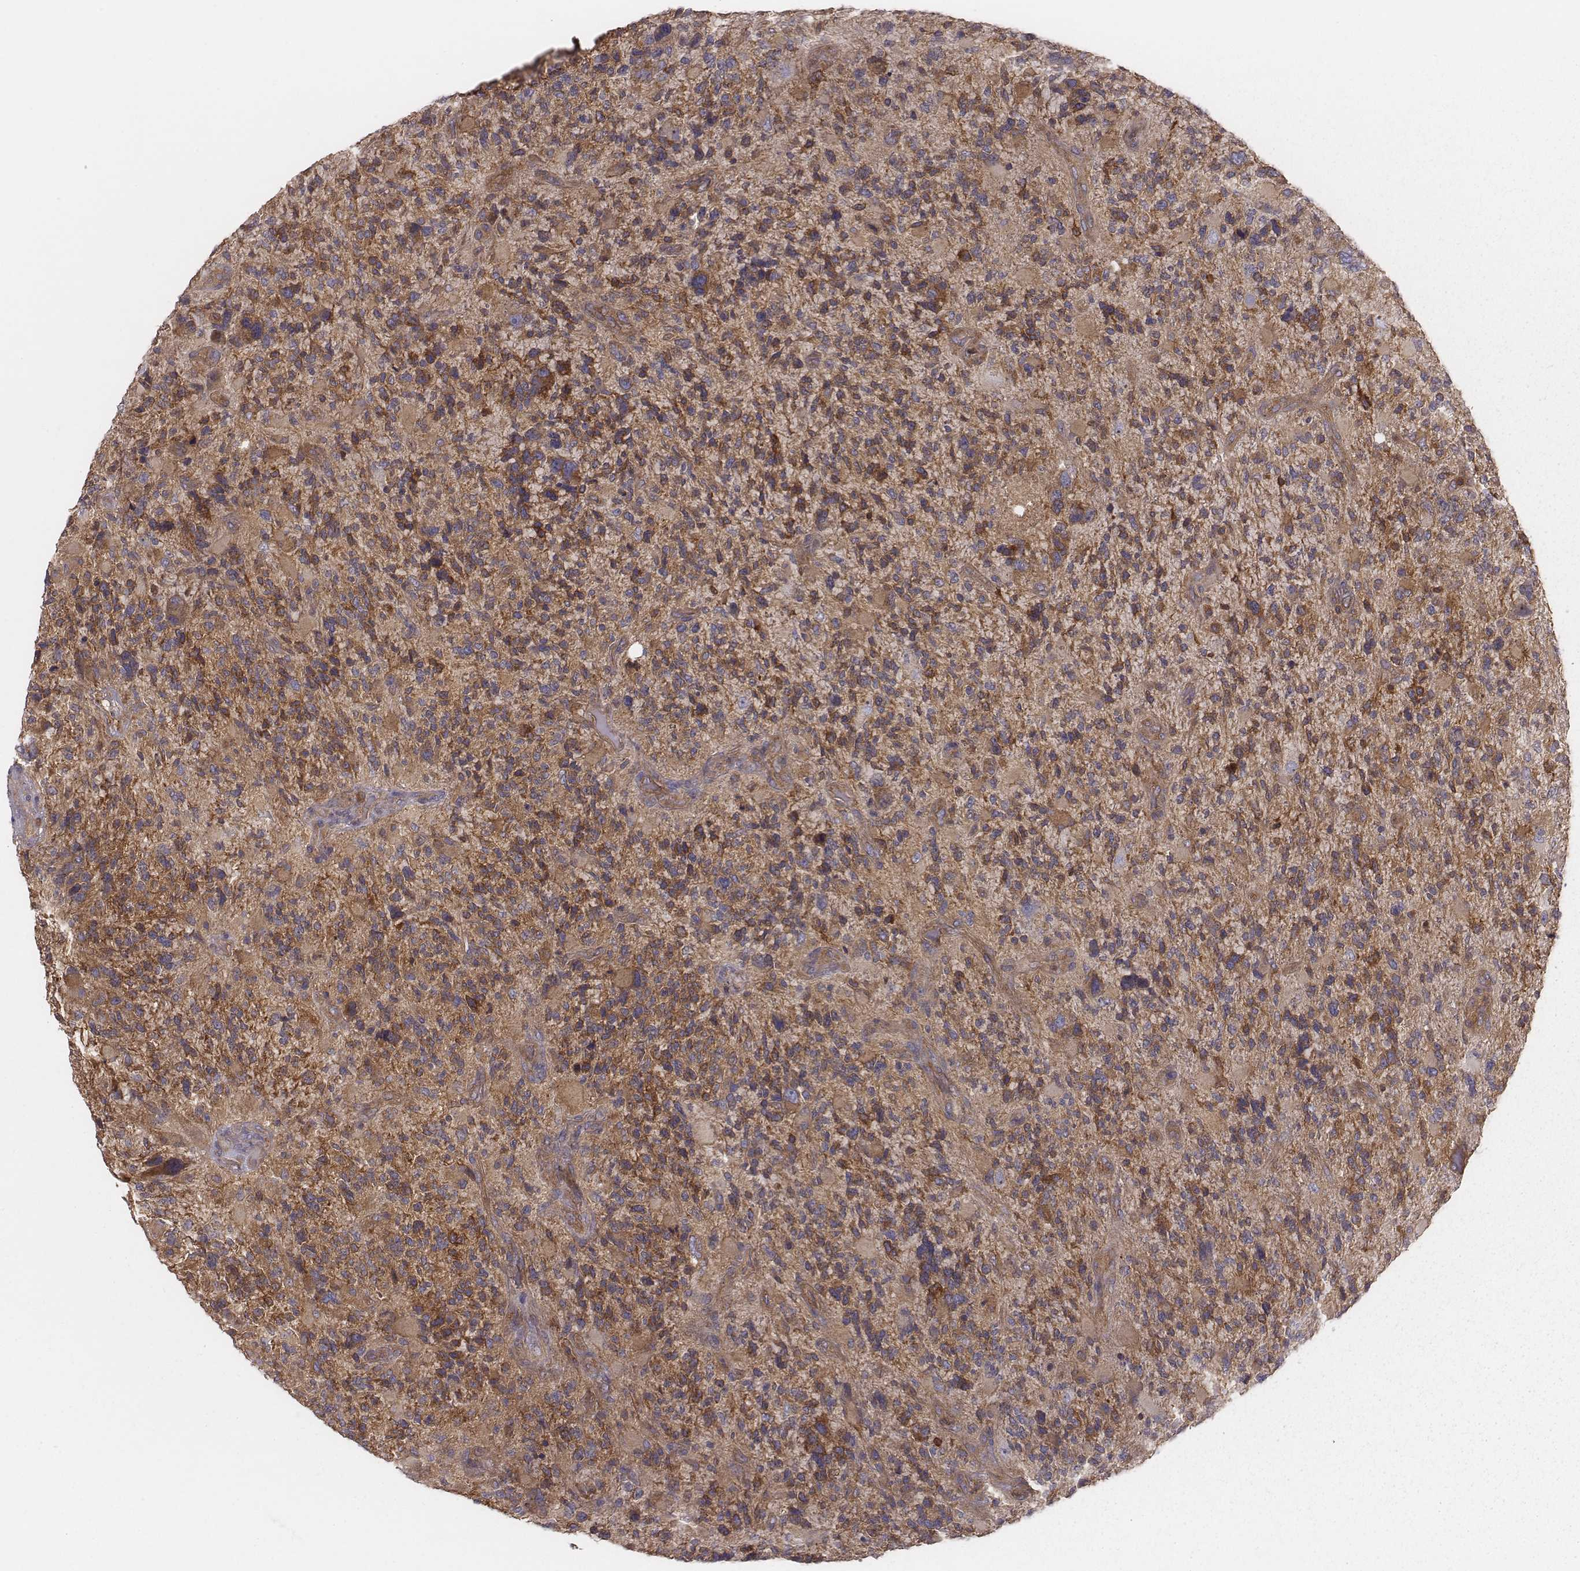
{"staining": {"intensity": "moderate", "quantity": ">75%", "location": "cytoplasmic/membranous"}, "tissue": "glioma", "cell_type": "Tumor cells", "image_type": "cancer", "snomed": [{"axis": "morphology", "description": "Glioma, malignant, High grade"}, {"axis": "topography", "description": "Brain"}], "caption": "Protein expression analysis of human glioma reveals moderate cytoplasmic/membranous expression in approximately >75% of tumor cells.", "gene": "CAD", "patient": {"sex": "female", "age": 71}}